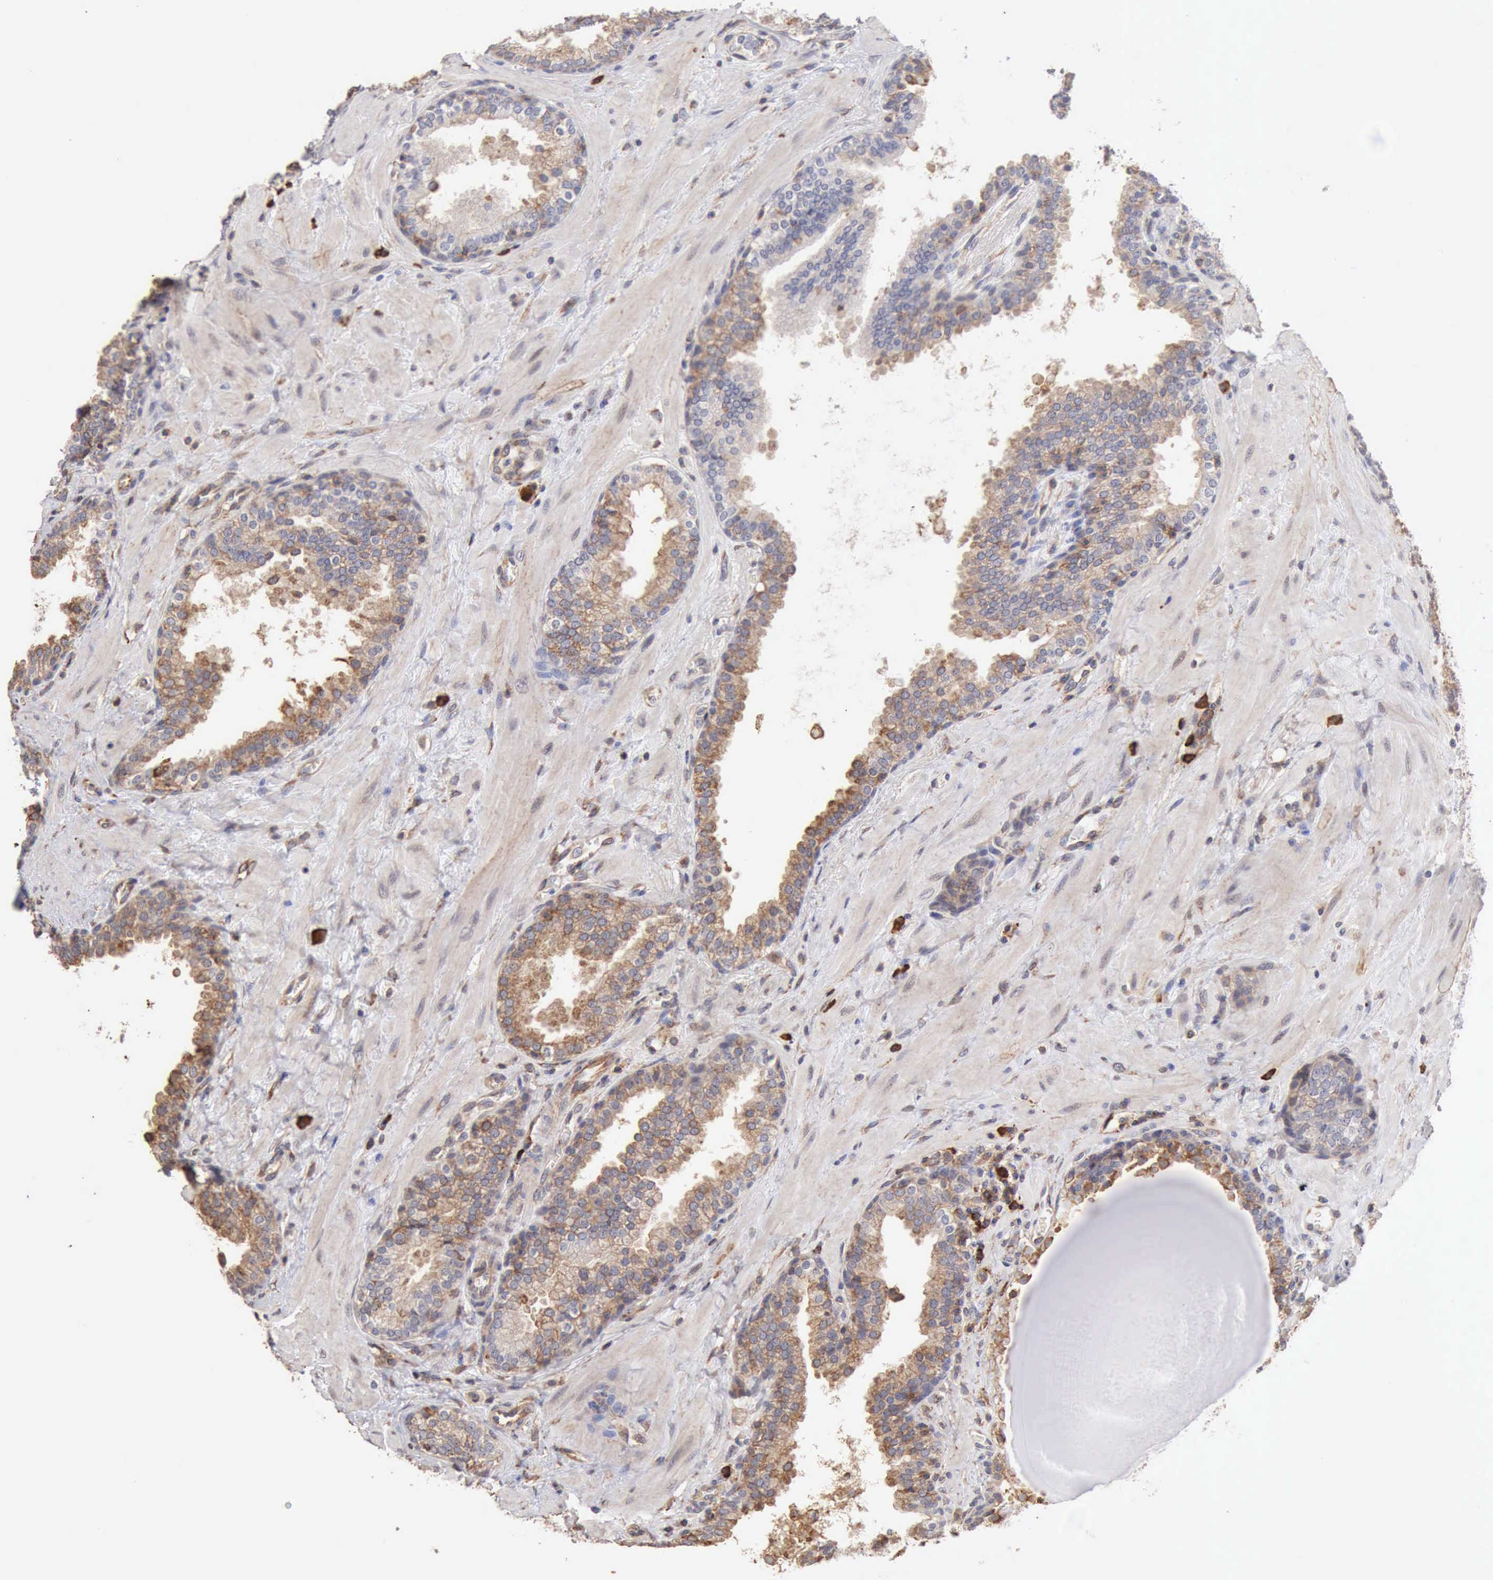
{"staining": {"intensity": "weak", "quantity": "25%-75%", "location": "cytoplasmic/membranous"}, "tissue": "prostate", "cell_type": "Glandular cells", "image_type": "normal", "snomed": [{"axis": "morphology", "description": "Normal tissue, NOS"}, {"axis": "topography", "description": "Prostate"}], "caption": "Immunohistochemistry micrograph of unremarkable human prostate stained for a protein (brown), which demonstrates low levels of weak cytoplasmic/membranous positivity in about 25%-75% of glandular cells.", "gene": "GPR101", "patient": {"sex": "male", "age": 51}}